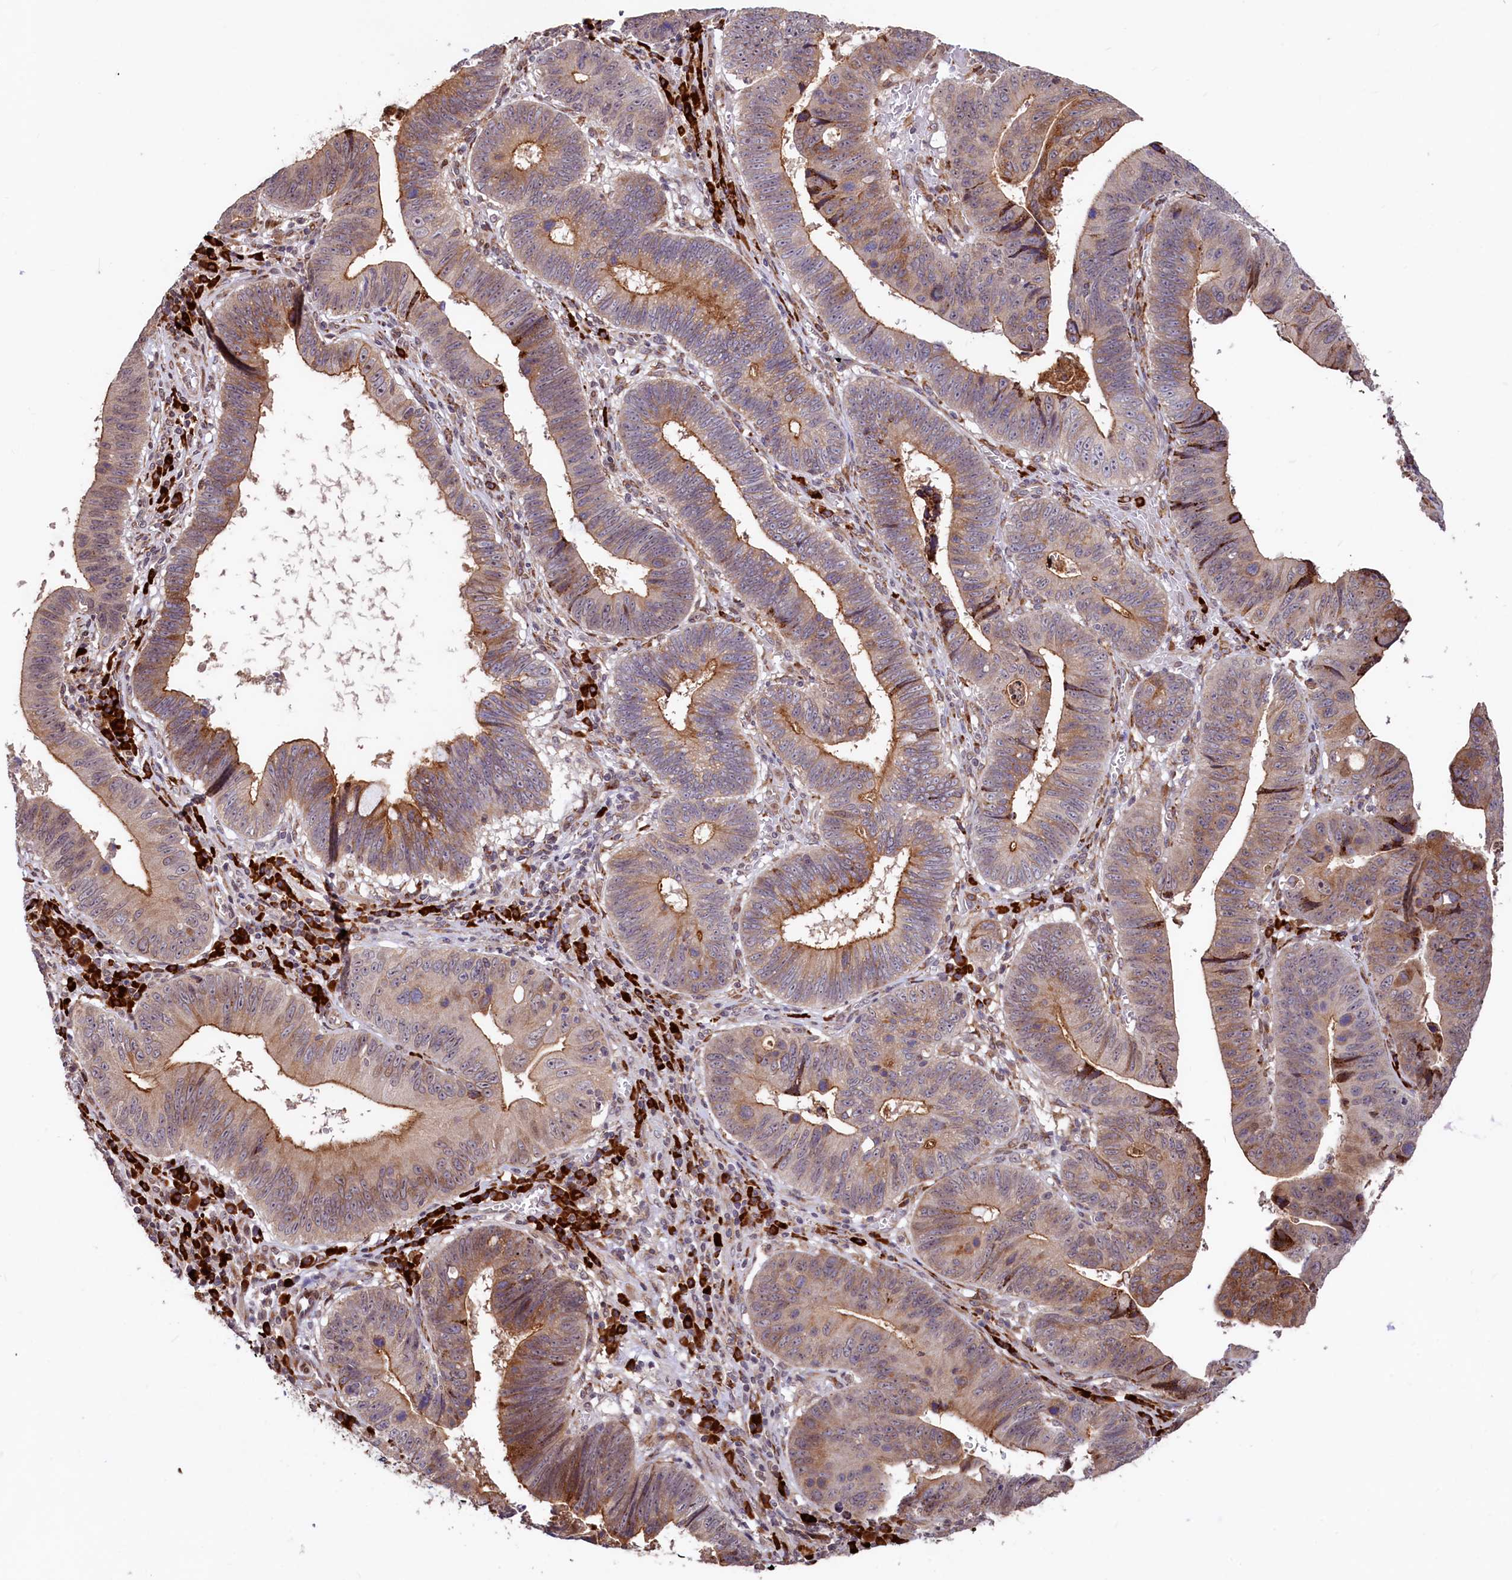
{"staining": {"intensity": "moderate", "quantity": "25%-75%", "location": "cytoplasmic/membranous"}, "tissue": "stomach cancer", "cell_type": "Tumor cells", "image_type": "cancer", "snomed": [{"axis": "morphology", "description": "Adenocarcinoma, NOS"}, {"axis": "topography", "description": "Stomach"}], "caption": "Immunohistochemistry (IHC) histopathology image of neoplastic tissue: adenocarcinoma (stomach) stained using immunohistochemistry displays medium levels of moderate protein expression localized specifically in the cytoplasmic/membranous of tumor cells, appearing as a cytoplasmic/membranous brown color.", "gene": "C5orf15", "patient": {"sex": "male", "age": 59}}